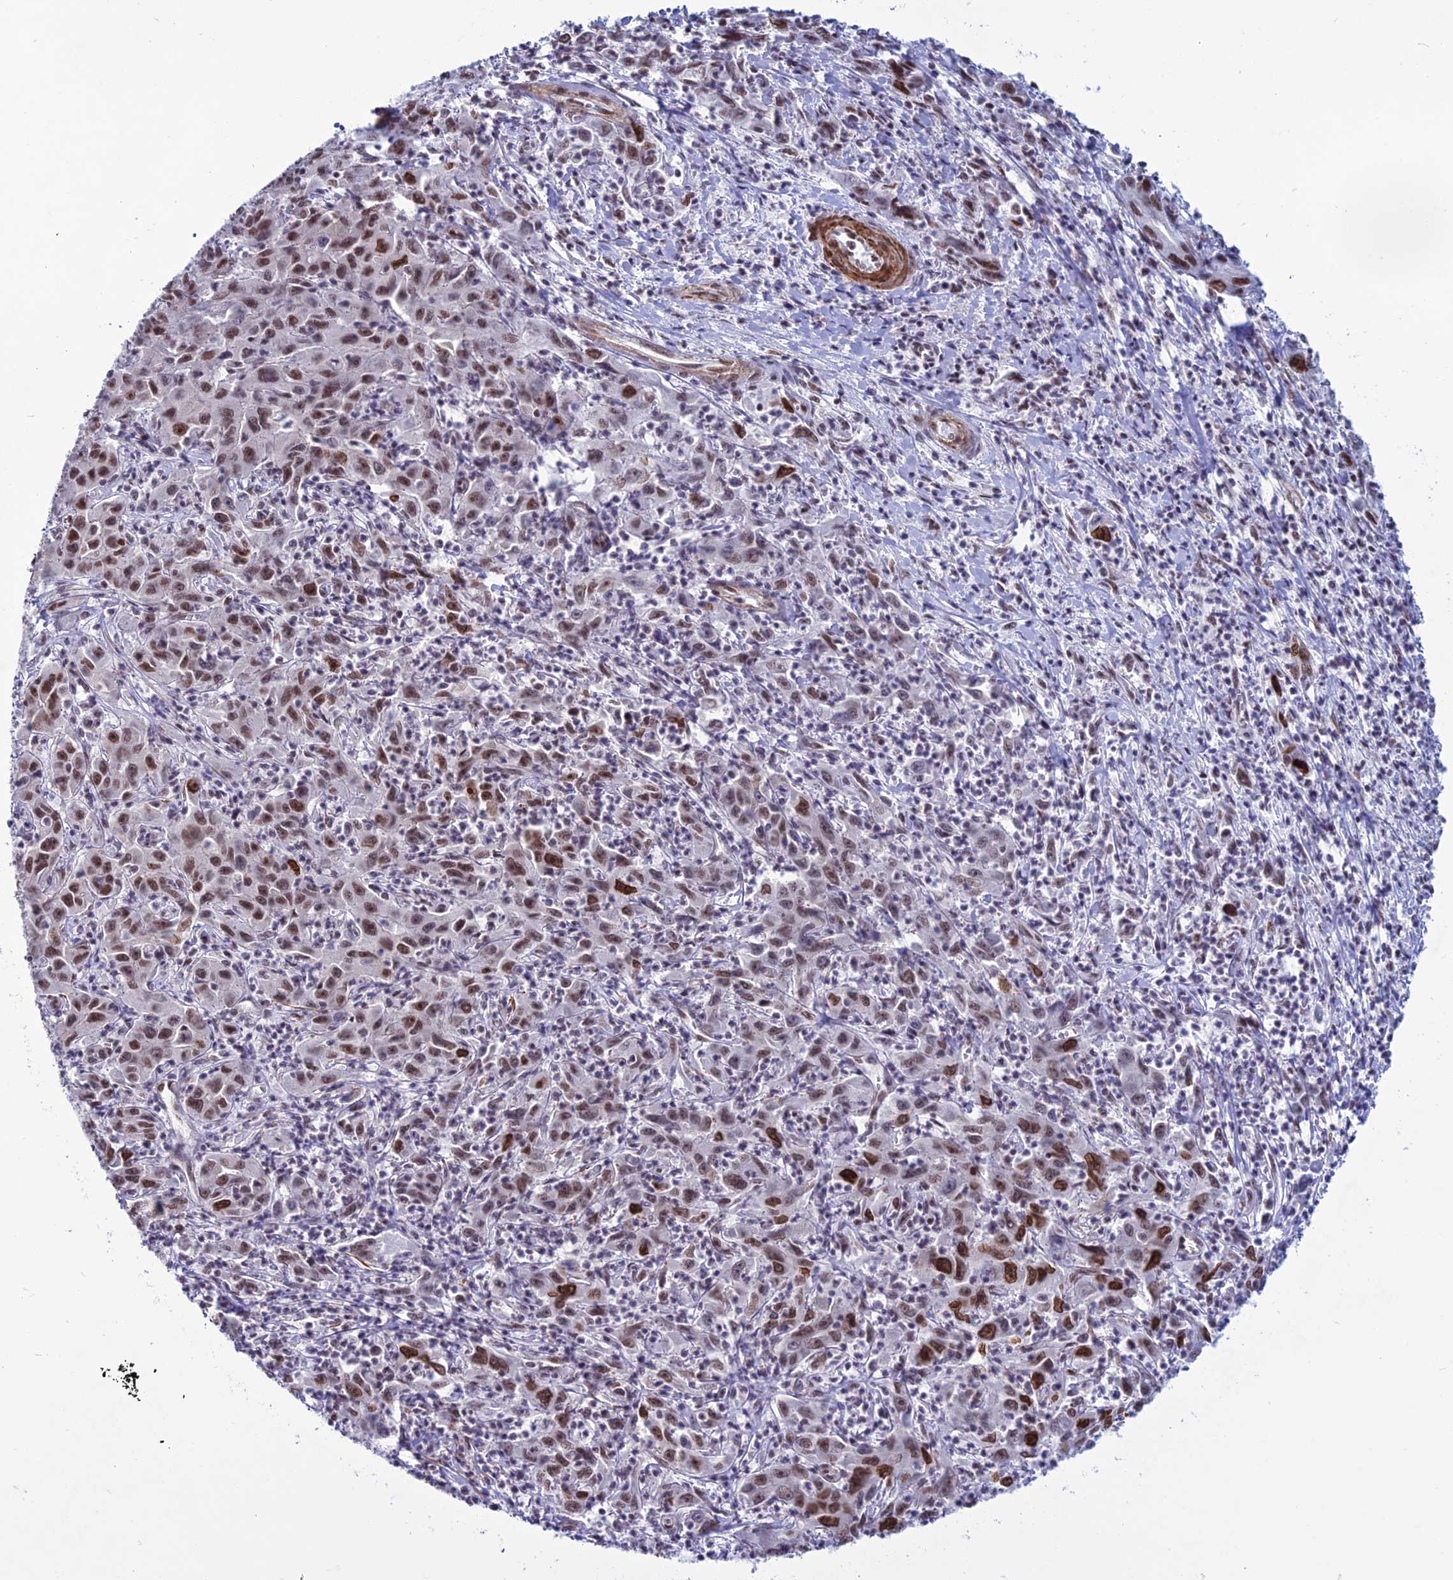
{"staining": {"intensity": "moderate", "quantity": ">75%", "location": "nuclear"}, "tissue": "liver cancer", "cell_type": "Tumor cells", "image_type": "cancer", "snomed": [{"axis": "morphology", "description": "Carcinoma, Hepatocellular, NOS"}, {"axis": "topography", "description": "Liver"}], "caption": "Liver hepatocellular carcinoma tissue shows moderate nuclear staining in approximately >75% of tumor cells, visualized by immunohistochemistry. (IHC, brightfield microscopy, high magnification).", "gene": "U2AF1", "patient": {"sex": "male", "age": 63}}